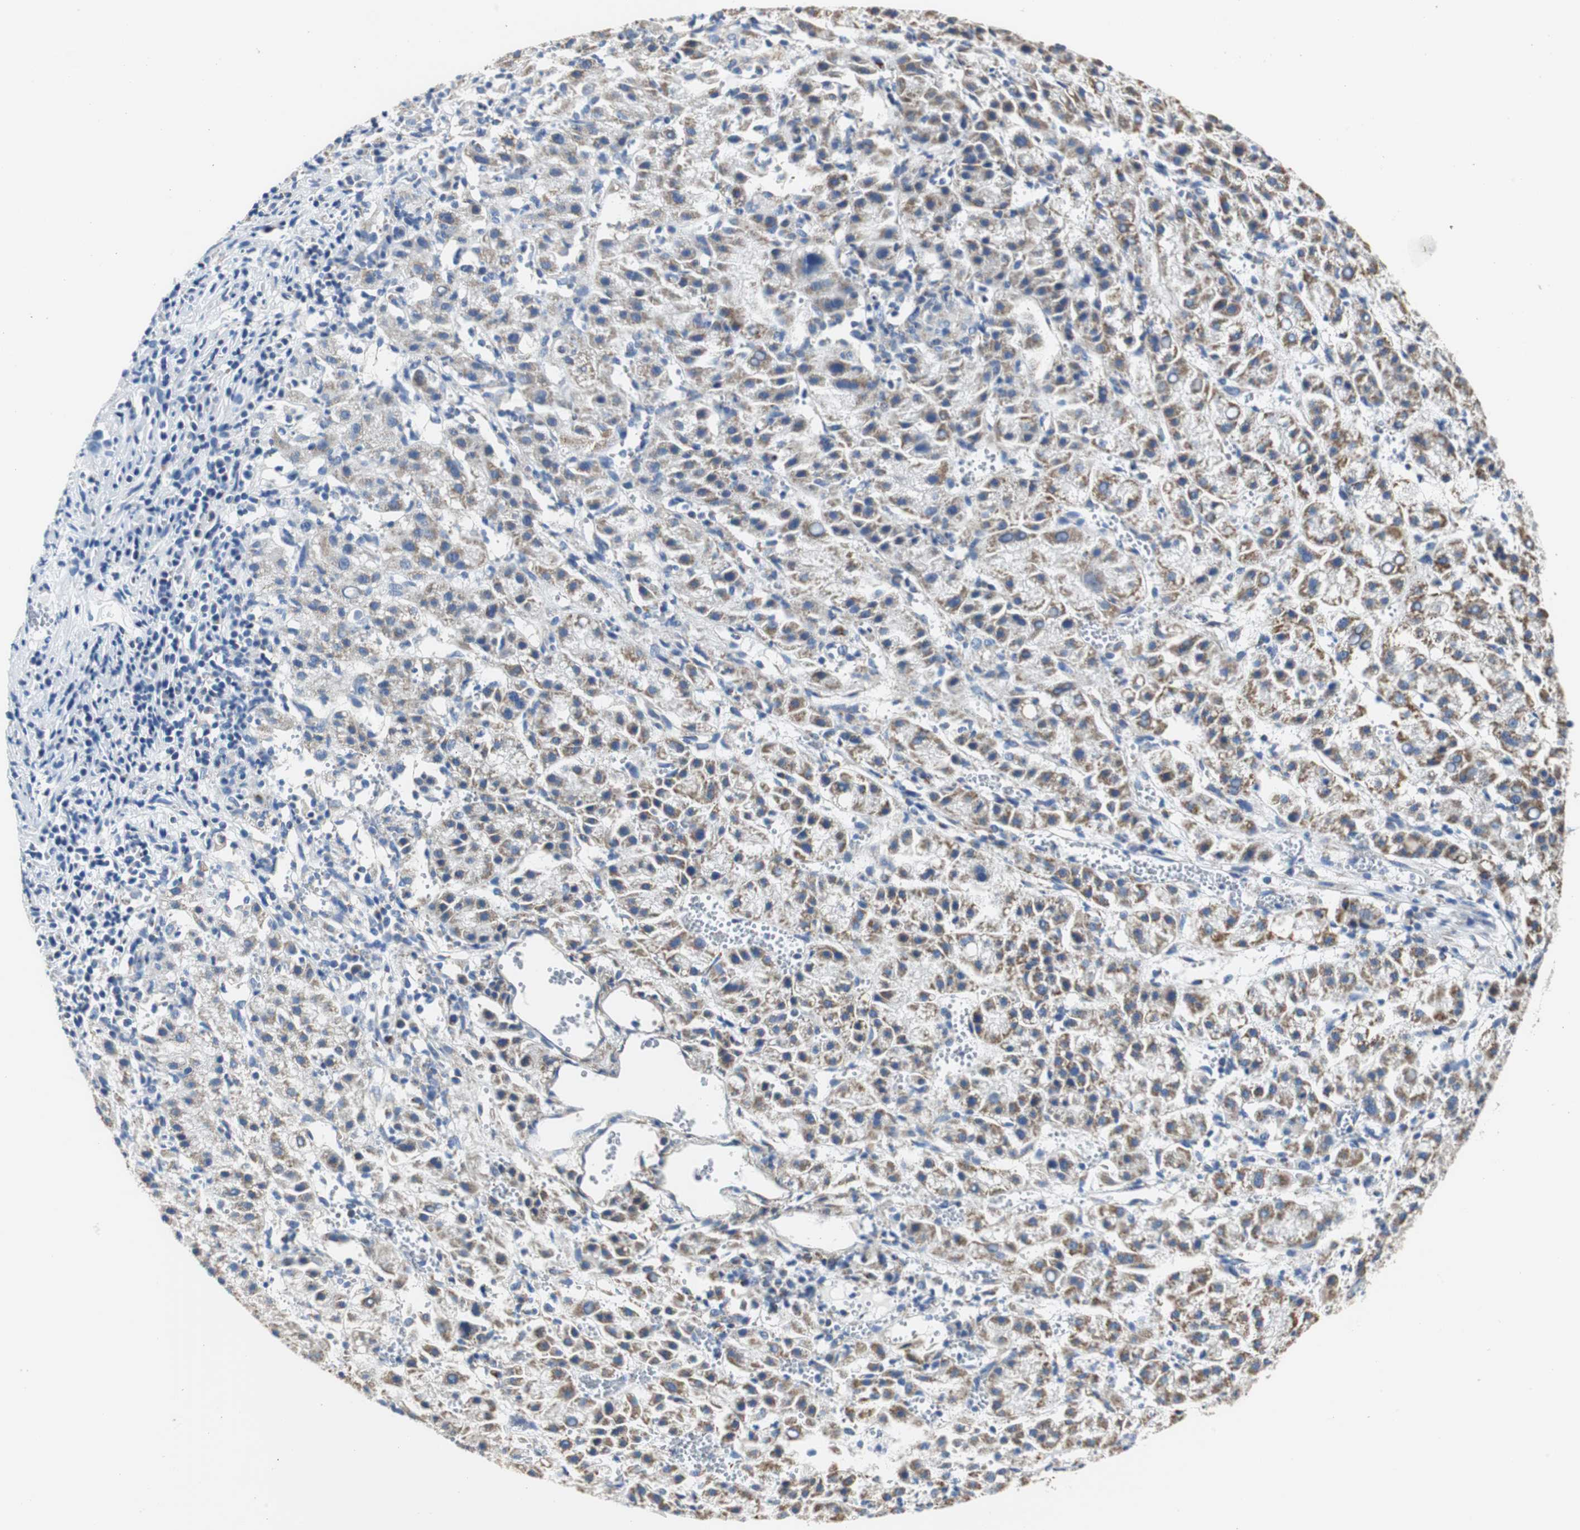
{"staining": {"intensity": "weak", "quantity": ">75%", "location": "cytoplasmic/membranous"}, "tissue": "liver cancer", "cell_type": "Tumor cells", "image_type": "cancer", "snomed": [{"axis": "morphology", "description": "Carcinoma, Hepatocellular, NOS"}, {"axis": "topography", "description": "Liver"}], "caption": "Tumor cells show weak cytoplasmic/membranous positivity in approximately >75% of cells in liver hepatocellular carcinoma.", "gene": "PCK1", "patient": {"sex": "female", "age": 58}}